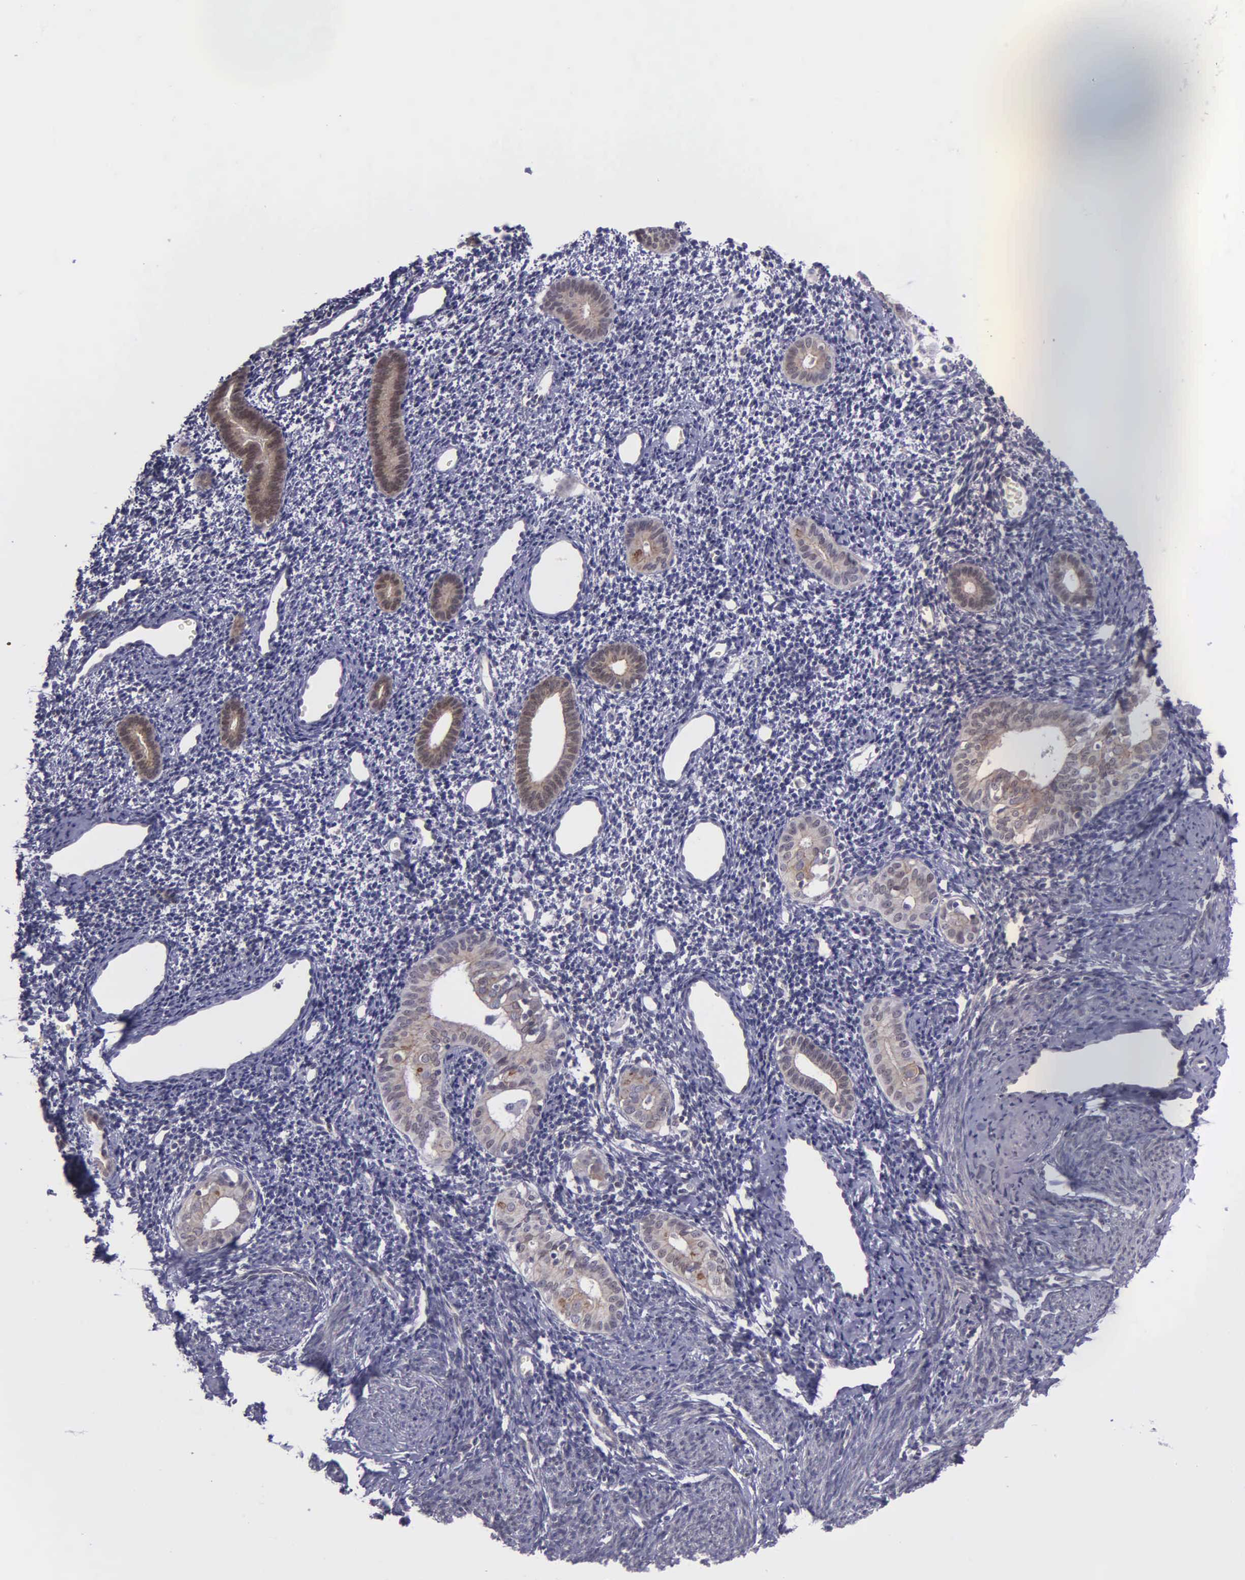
{"staining": {"intensity": "negative", "quantity": "none", "location": "none"}, "tissue": "endometrium", "cell_type": "Cells in endometrial stroma", "image_type": "normal", "snomed": [{"axis": "morphology", "description": "Normal tissue, NOS"}, {"axis": "morphology", "description": "Neoplasm, benign, NOS"}, {"axis": "topography", "description": "Uterus"}], "caption": "A micrograph of endometrium stained for a protein reveals no brown staining in cells in endometrial stroma.", "gene": "MICAL3", "patient": {"sex": "female", "age": 55}}